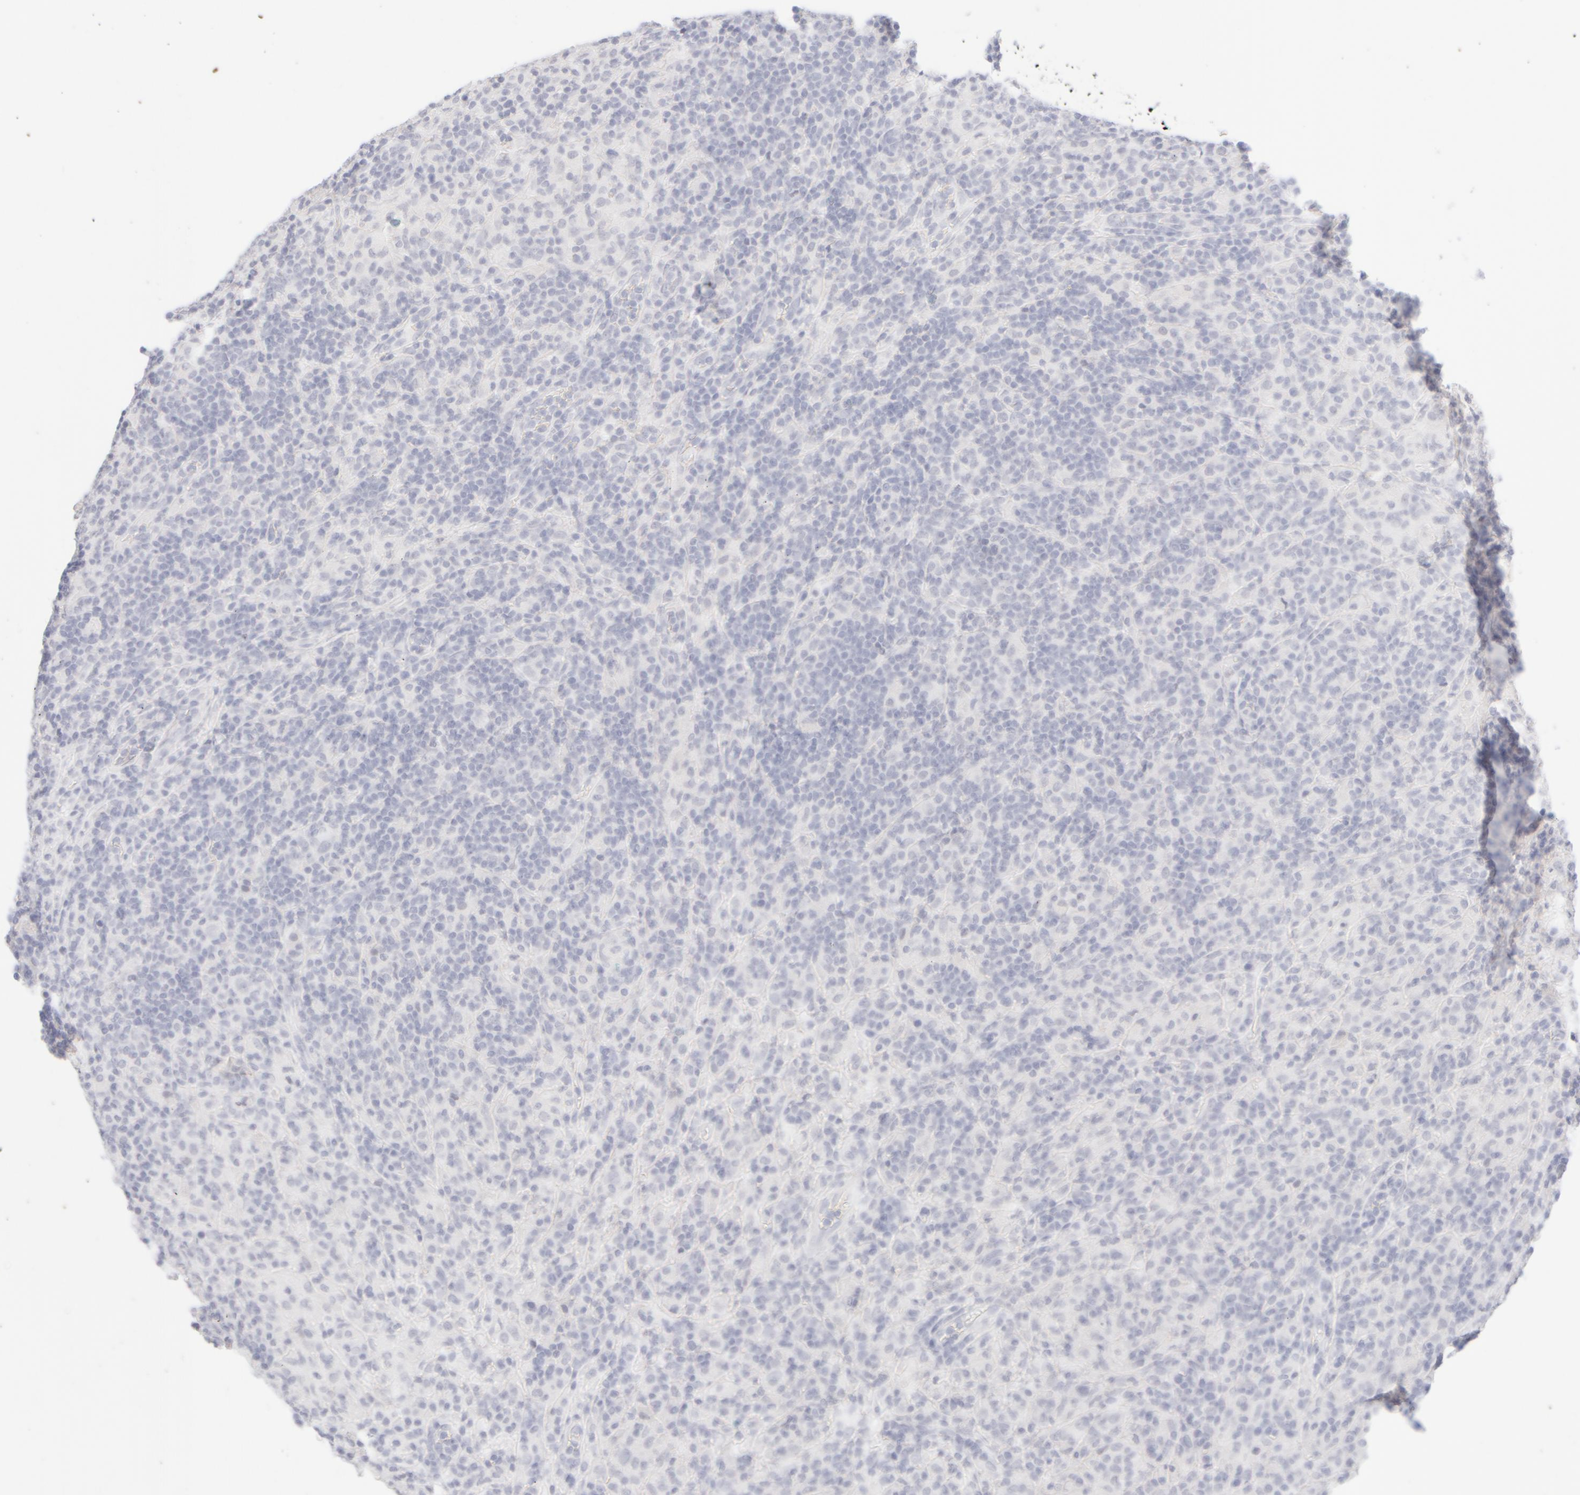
{"staining": {"intensity": "negative", "quantity": "none", "location": "none"}, "tissue": "lymphoma", "cell_type": "Tumor cells", "image_type": "cancer", "snomed": [{"axis": "morphology", "description": "Hodgkin's disease, NOS"}, {"axis": "topography", "description": "Lymph node"}], "caption": "The IHC image has no significant expression in tumor cells of lymphoma tissue.", "gene": "KRT15", "patient": {"sex": "male", "age": 70}}